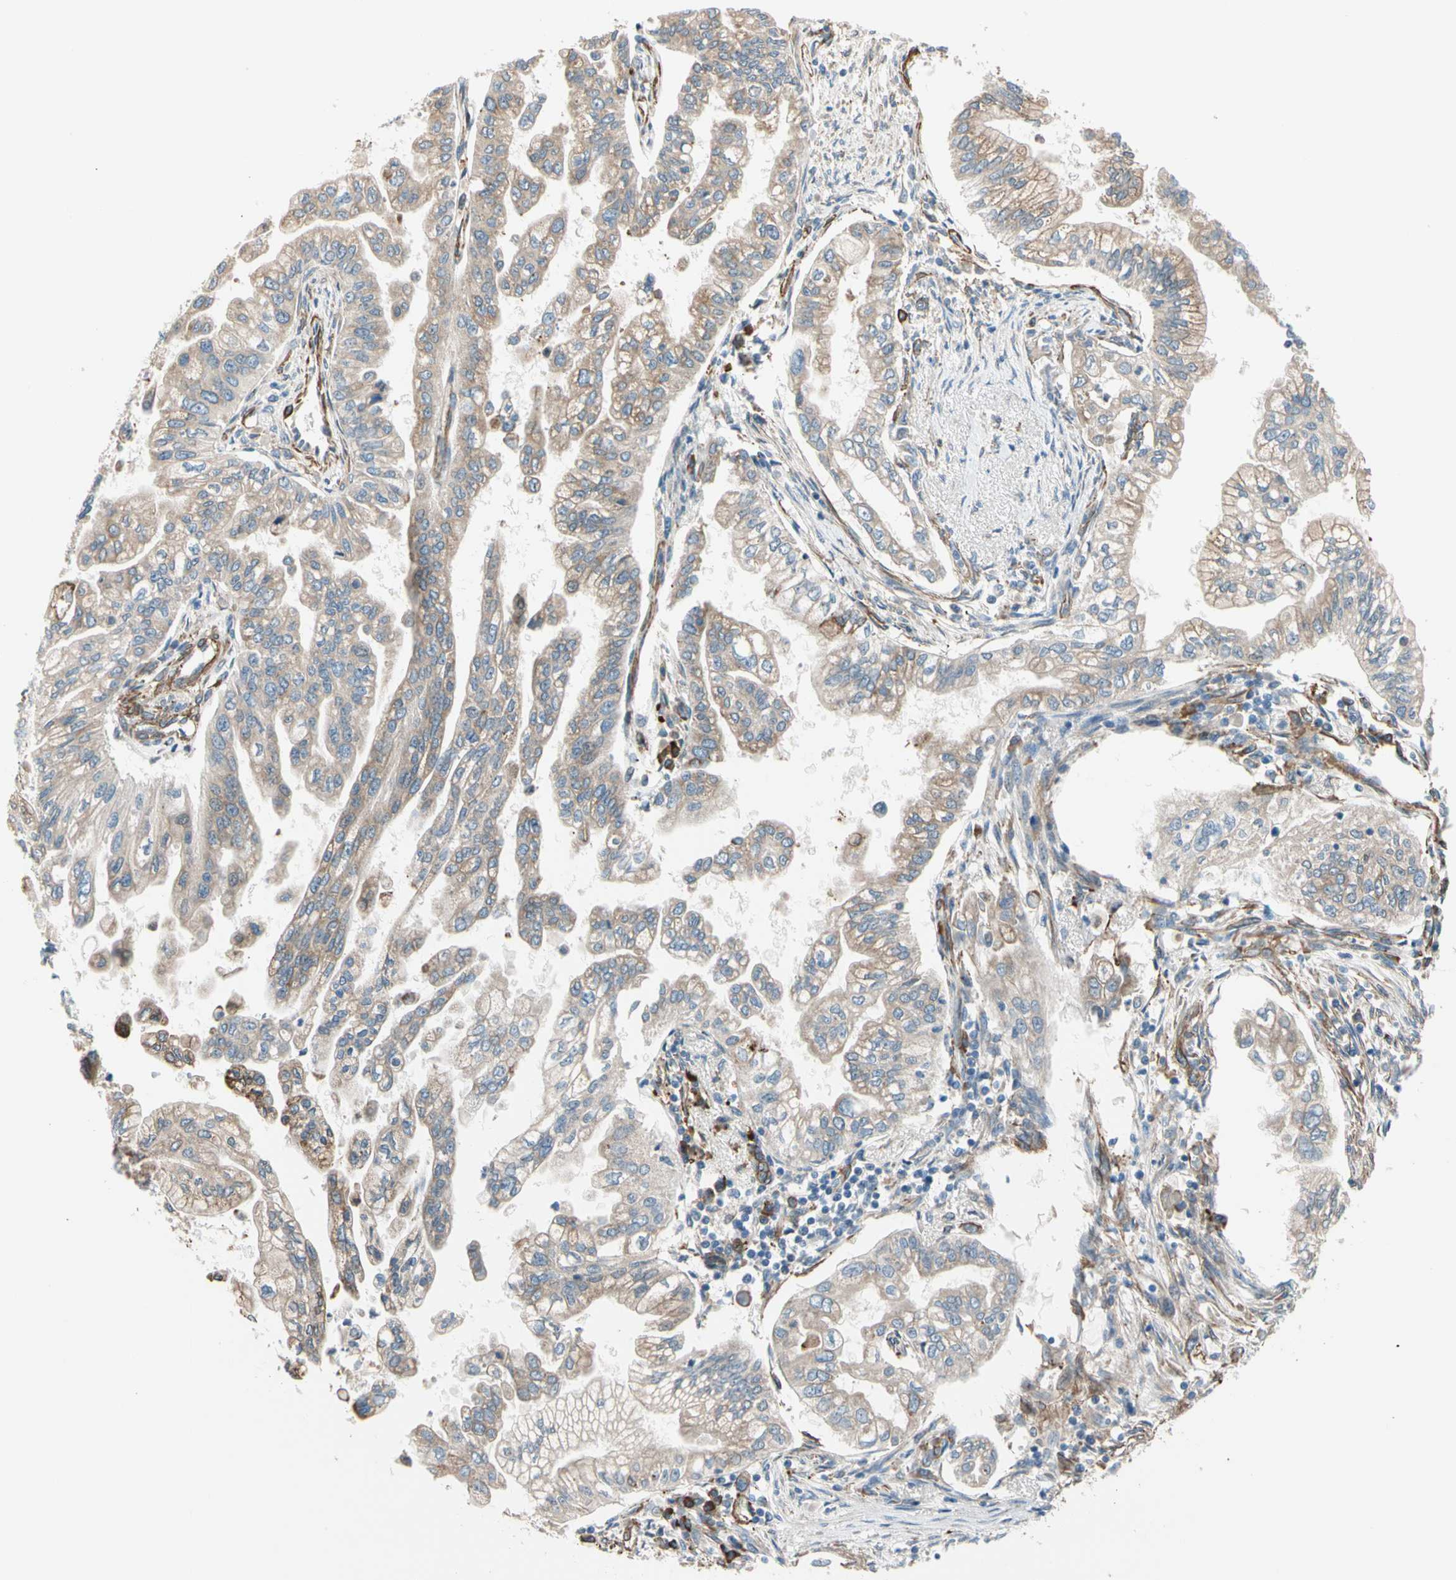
{"staining": {"intensity": "weak", "quantity": ">75%", "location": "cytoplasmic/membranous"}, "tissue": "pancreatic cancer", "cell_type": "Tumor cells", "image_type": "cancer", "snomed": [{"axis": "morphology", "description": "Normal tissue, NOS"}, {"axis": "topography", "description": "Pancreas"}], "caption": "A histopathology image of human pancreatic cancer stained for a protein exhibits weak cytoplasmic/membranous brown staining in tumor cells.", "gene": "LIMK2", "patient": {"sex": "male", "age": 42}}